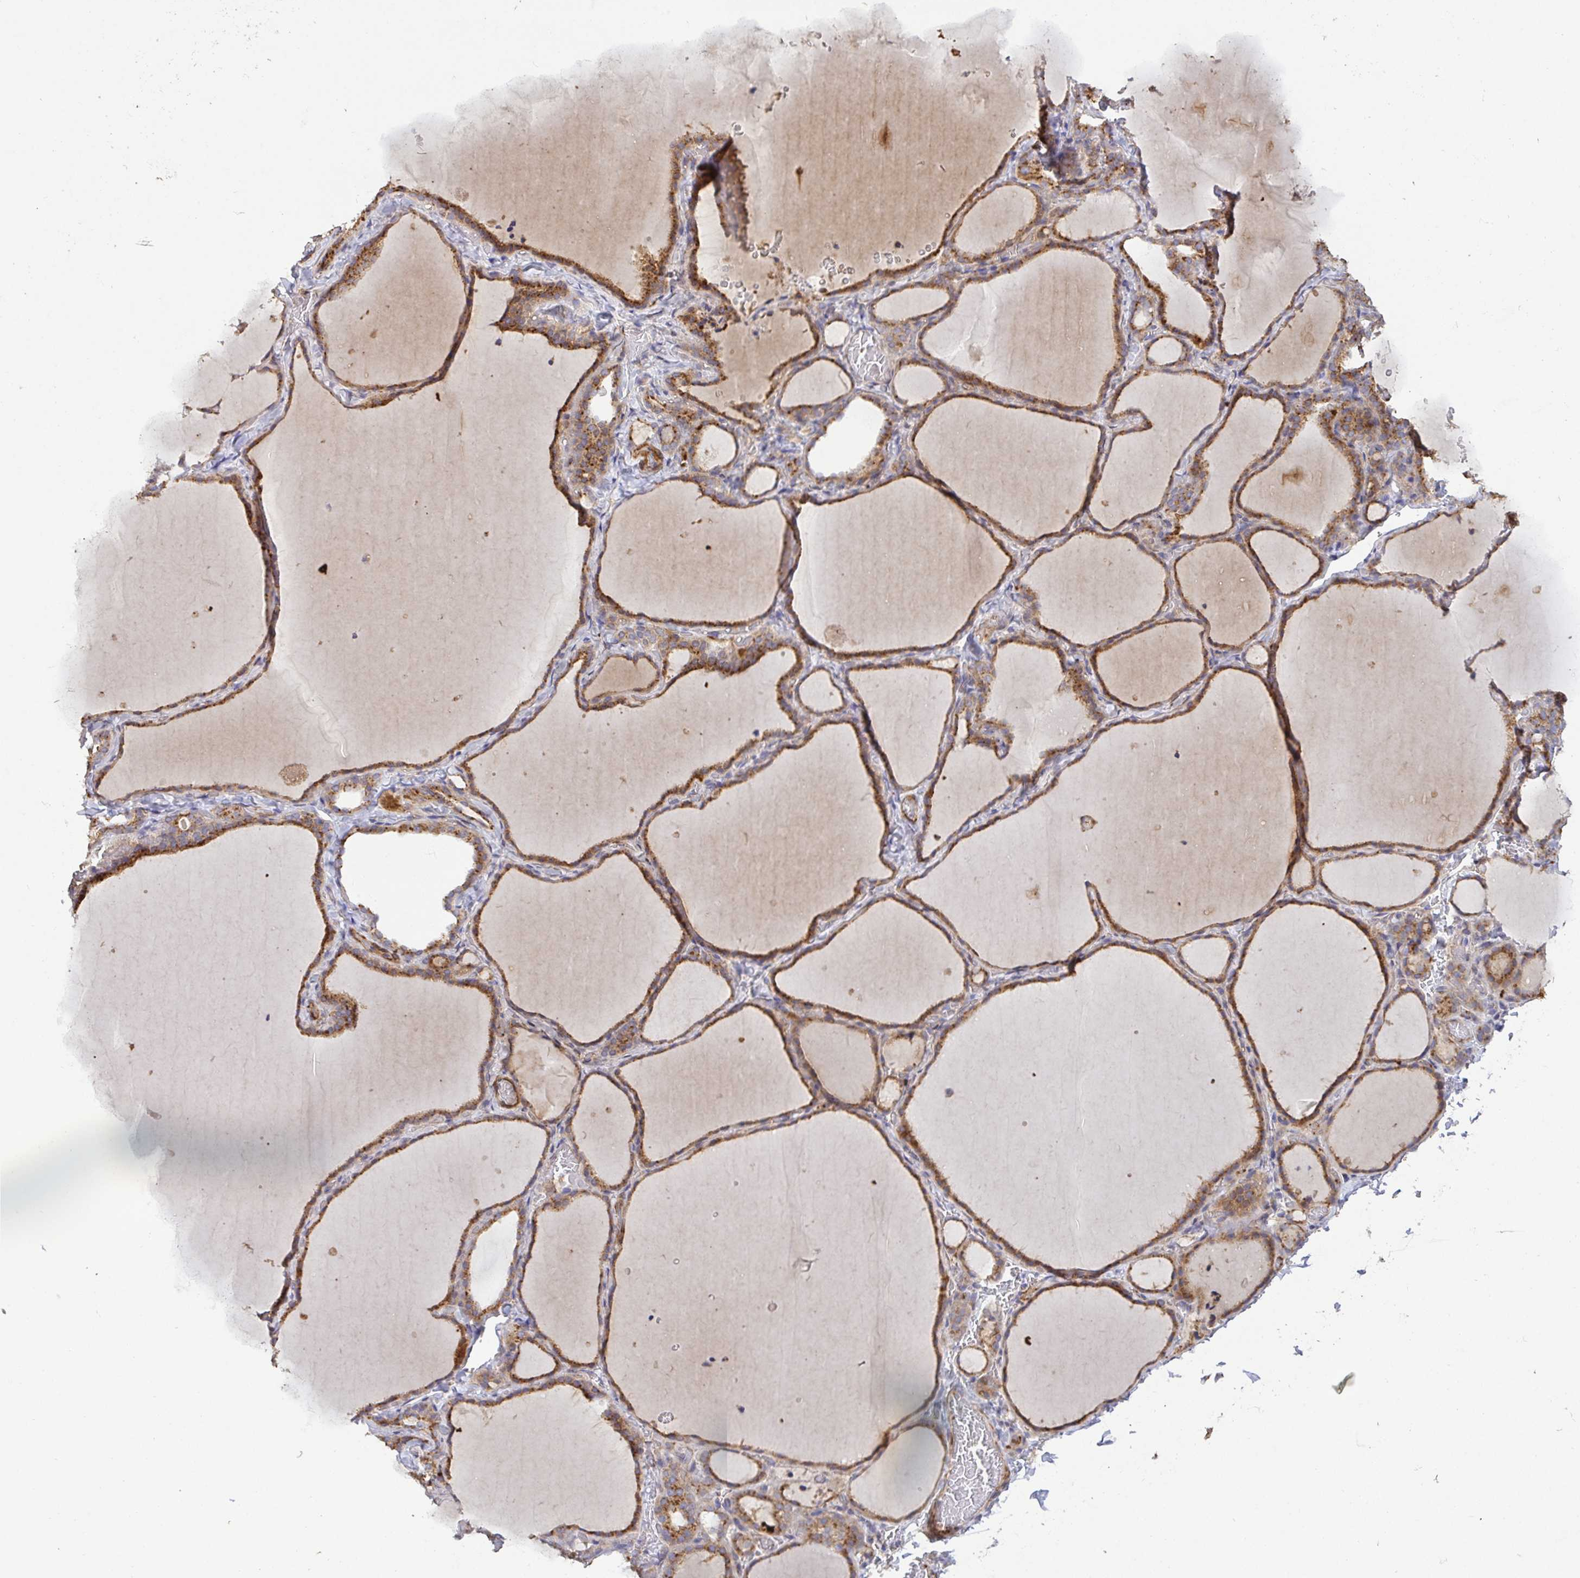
{"staining": {"intensity": "moderate", "quantity": ">75%", "location": "cytoplasmic/membranous"}, "tissue": "thyroid gland", "cell_type": "Glandular cells", "image_type": "normal", "snomed": [{"axis": "morphology", "description": "Normal tissue, NOS"}, {"axis": "topography", "description": "Thyroid gland"}], "caption": "This image demonstrates IHC staining of benign human thyroid gland, with medium moderate cytoplasmic/membranous staining in approximately >75% of glandular cells.", "gene": "TM9SF4", "patient": {"sex": "female", "age": 22}}